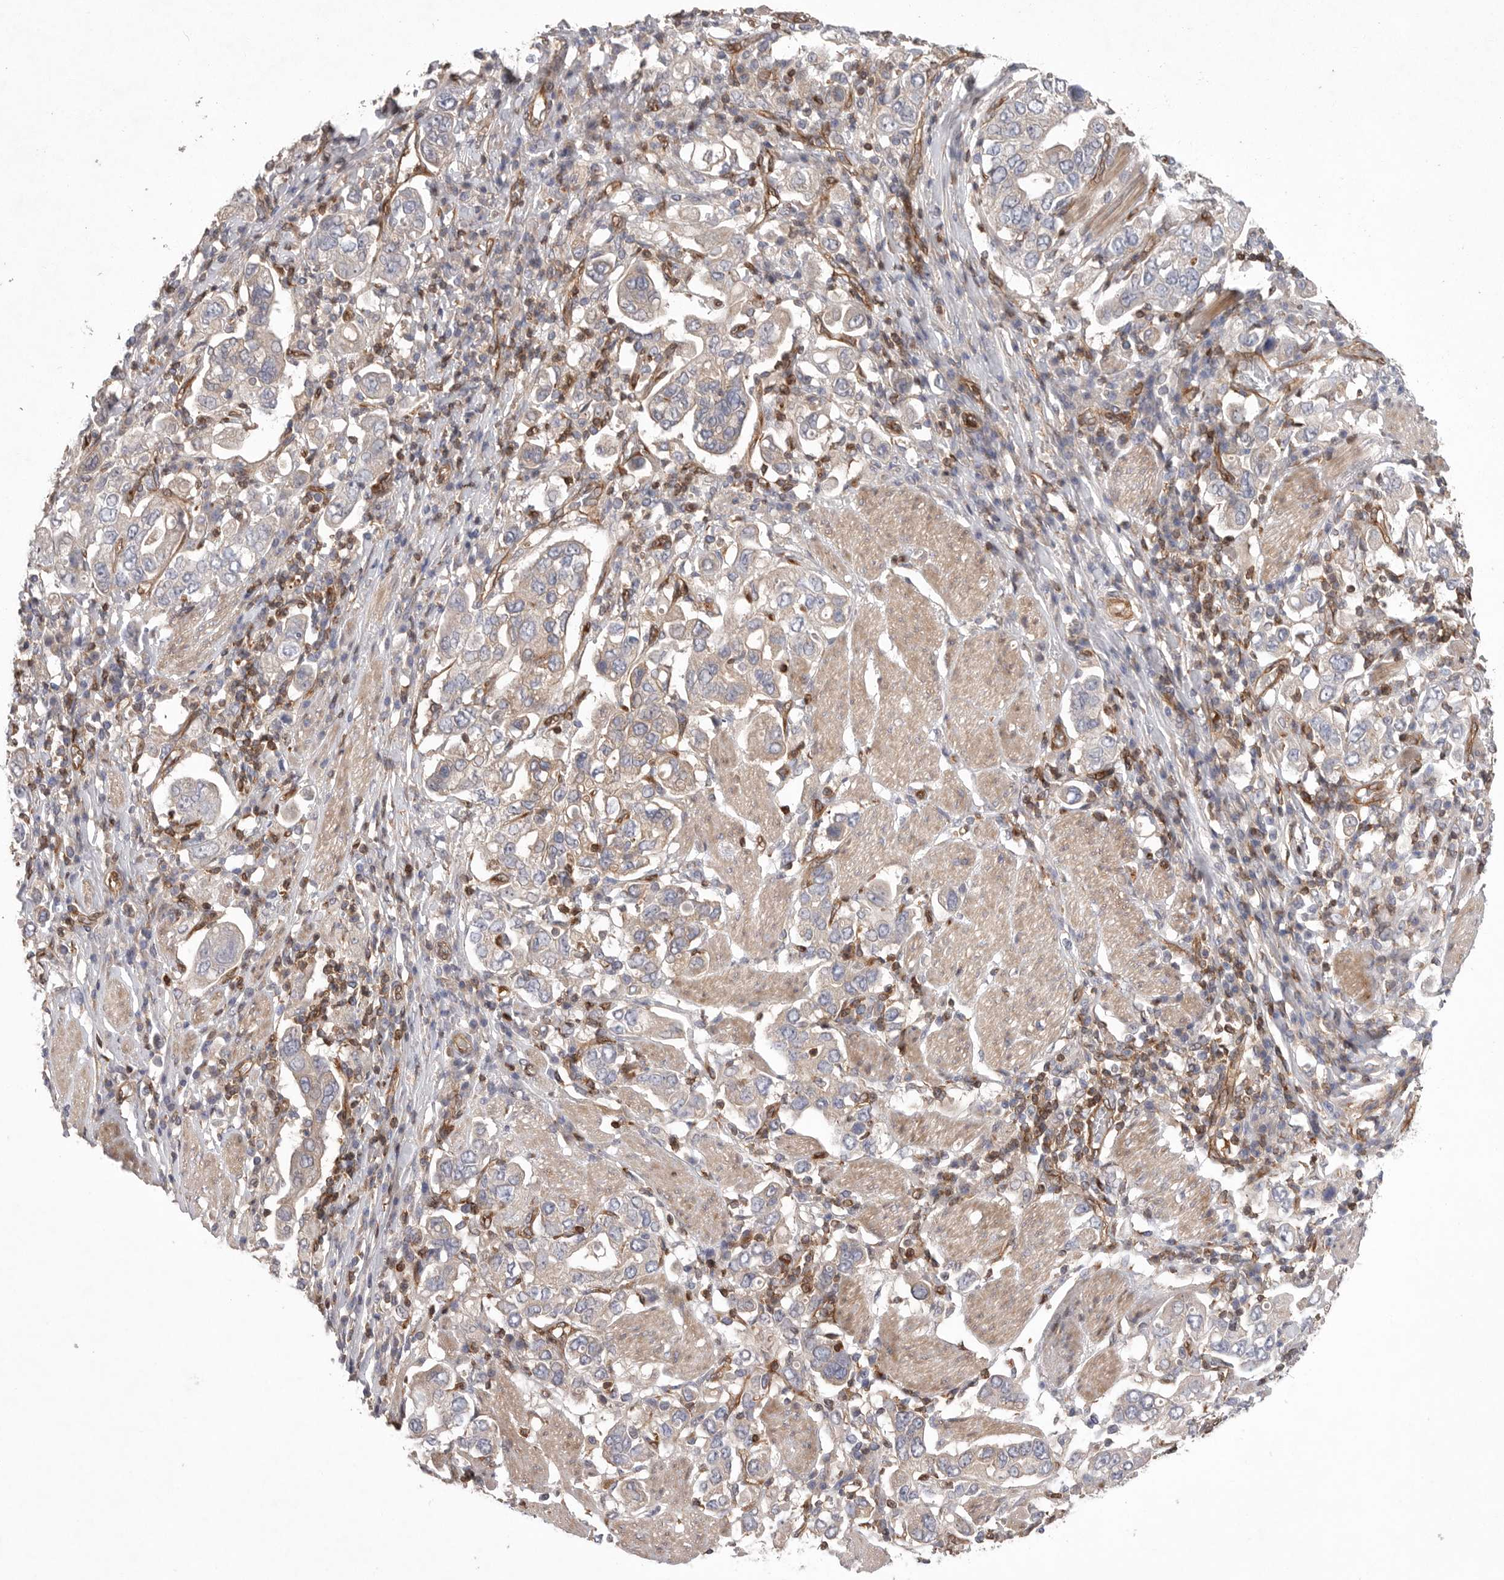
{"staining": {"intensity": "negative", "quantity": "none", "location": "none"}, "tissue": "stomach cancer", "cell_type": "Tumor cells", "image_type": "cancer", "snomed": [{"axis": "morphology", "description": "Adenocarcinoma, NOS"}, {"axis": "topography", "description": "Stomach, upper"}], "caption": "IHC photomicrograph of neoplastic tissue: stomach cancer stained with DAB (3,3'-diaminobenzidine) demonstrates no significant protein staining in tumor cells.", "gene": "PRKCH", "patient": {"sex": "male", "age": 62}}